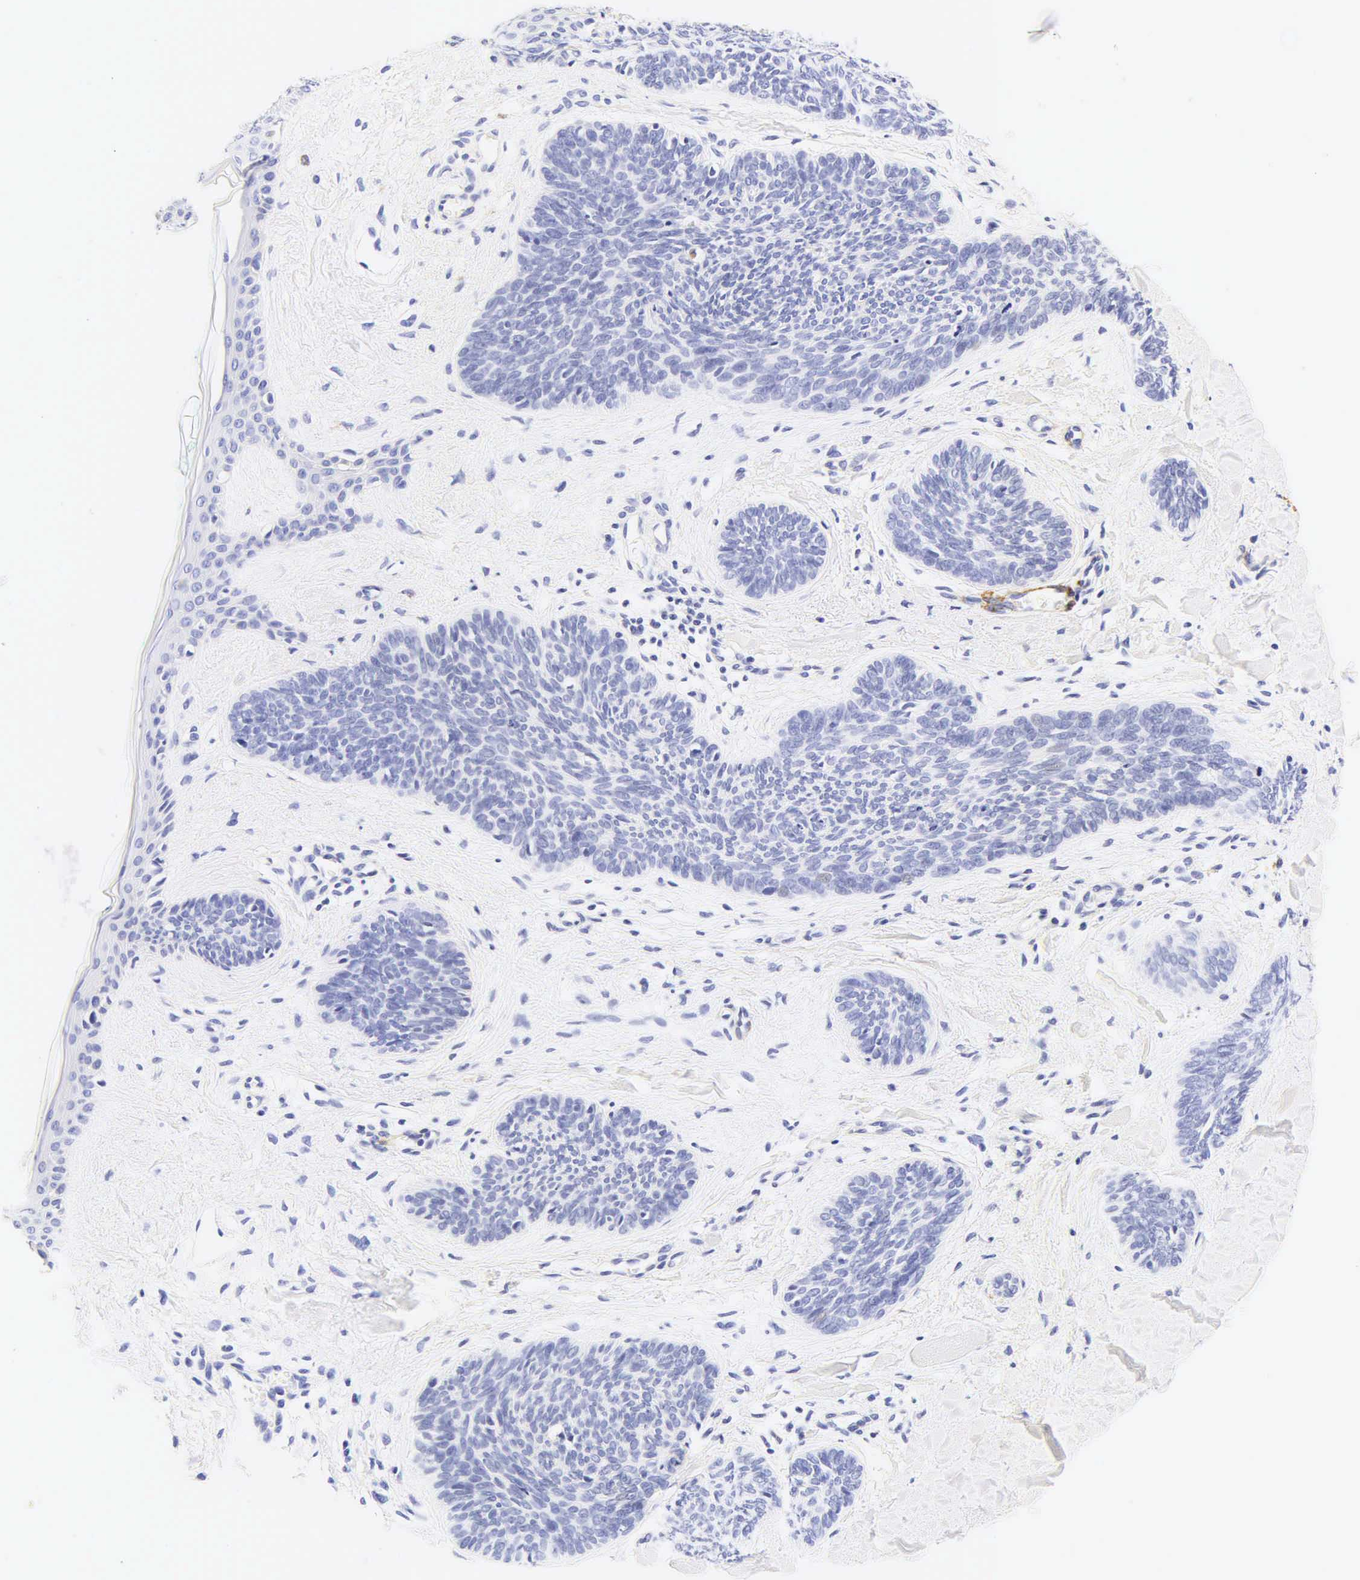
{"staining": {"intensity": "negative", "quantity": "none", "location": "none"}, "tissue": "skin cancer", "cell_type": "Tumor cells", "image_type": "cancer", "snomed": [{"axis": "morphology", "description": "Basal cell carcinoma"}, {"axis": "topography", "description": "Skin"}], "caption": "The histopathology image shows no staining of tumor cells in skin cancer (basal cell carcinoma). (Stains: DAB (3,3'-diaminobenzidine) immunohistochemistry with hematoxylin counter stain, Microscopy: brightfield microscopy at high magnification).", "gene": "CALD1", "patient": {"sex": "female", "age": 81}}